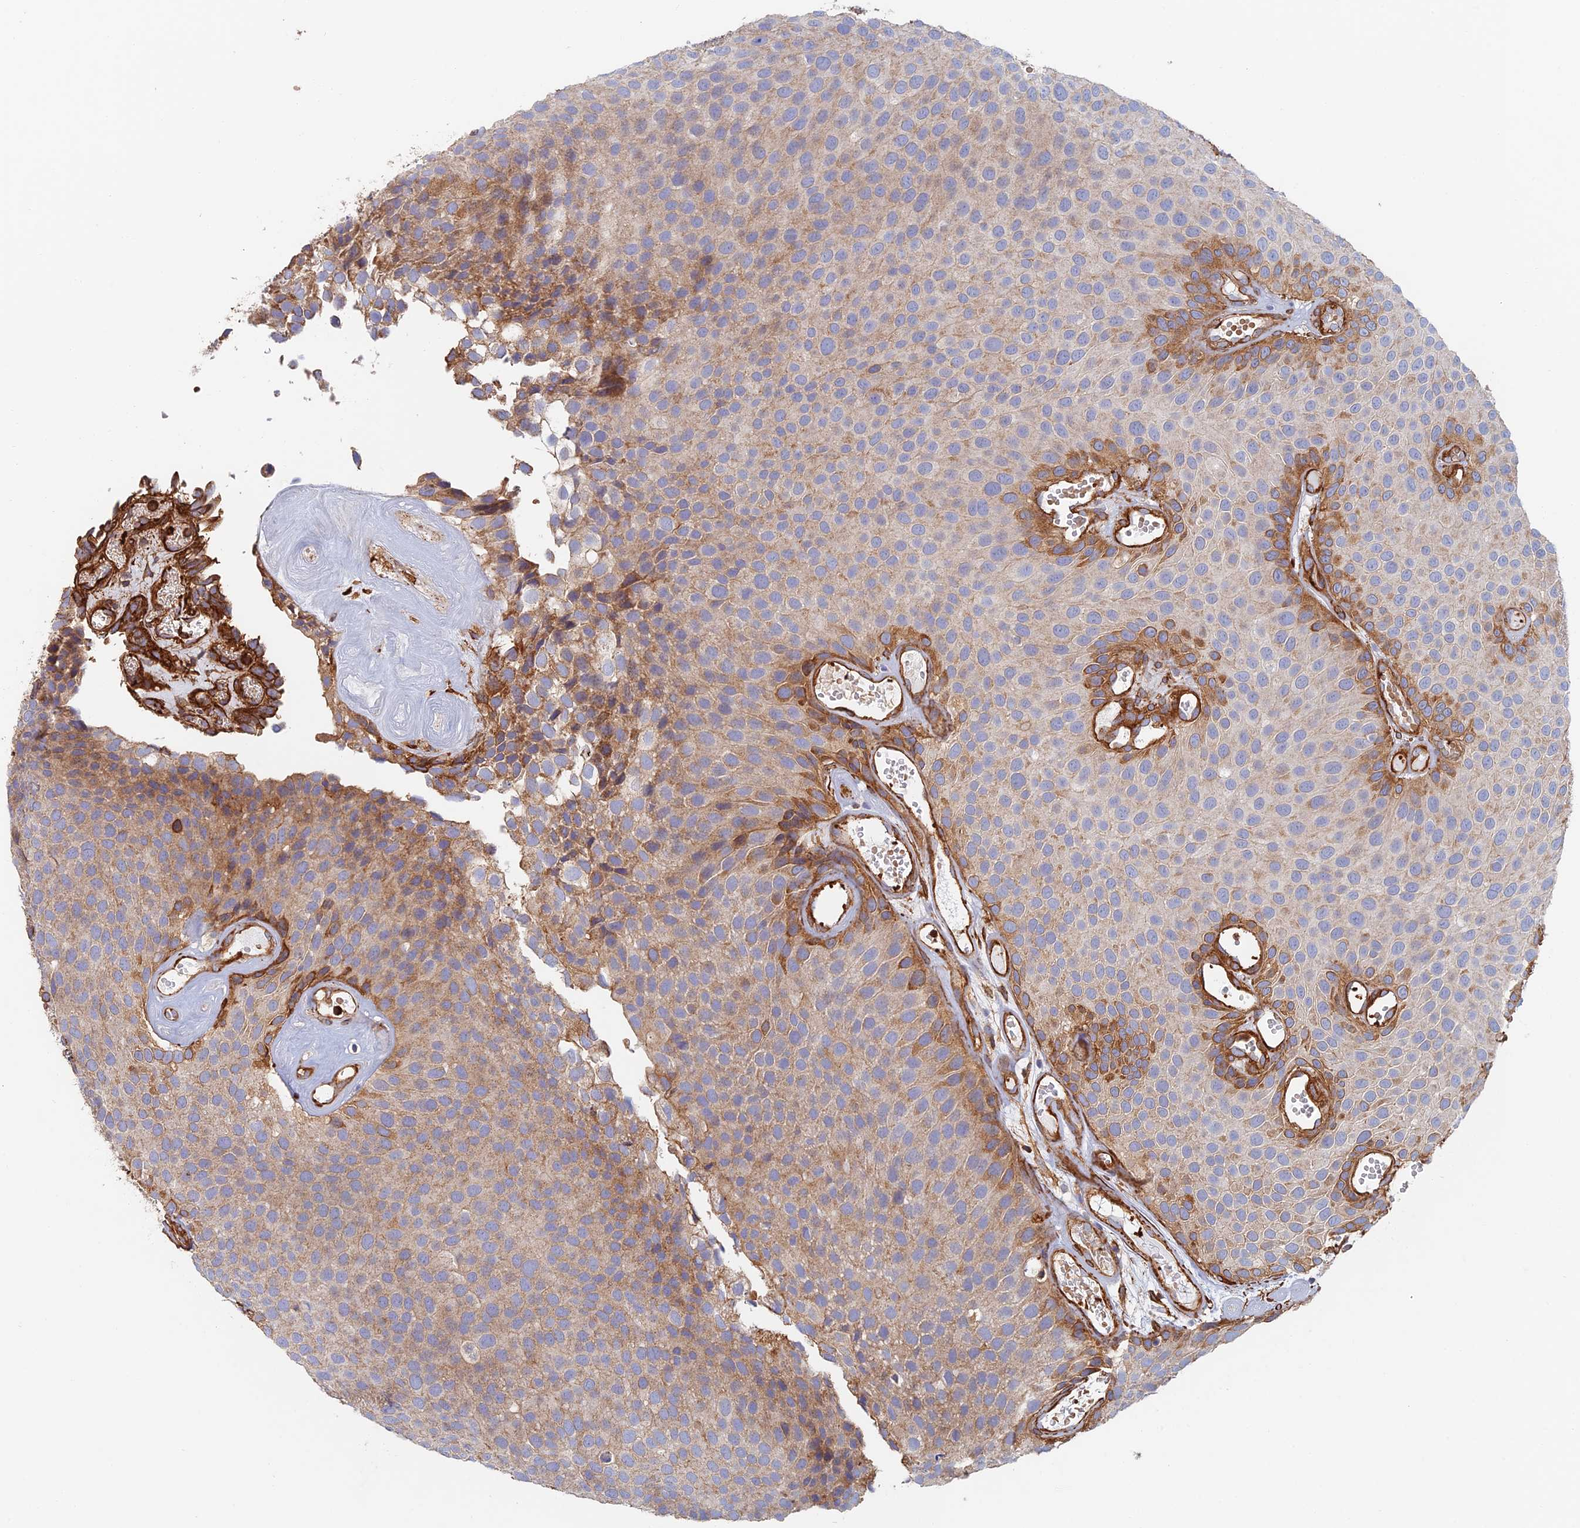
{"staining": {"intensity": "strong", "quantity": "<25%", "location": "cytoplasmic/membranous"}, "tissue": "urothelial cancer", "cell_type": "Tumor cells", "image_type": "cancer", "snomed": [{"axis": "morphology", "description": "Urothelial carcinoma, Low grade"}, {"axis": "topography", "description": "Urinary bladder"}], "caption": "Protein staining of urothelial cancer tissue demonstrates strong cytoplasmic/membranous expression in about <25% of tumor cells. The staining is performed using DAB (3,3'-diaminobenzidine) brown chromogen to label protein expression. The nuclei are counter-stained blue using hematoxylin.", "gene": "PAK4", "patient": {"sex": "male", "age": 89}}